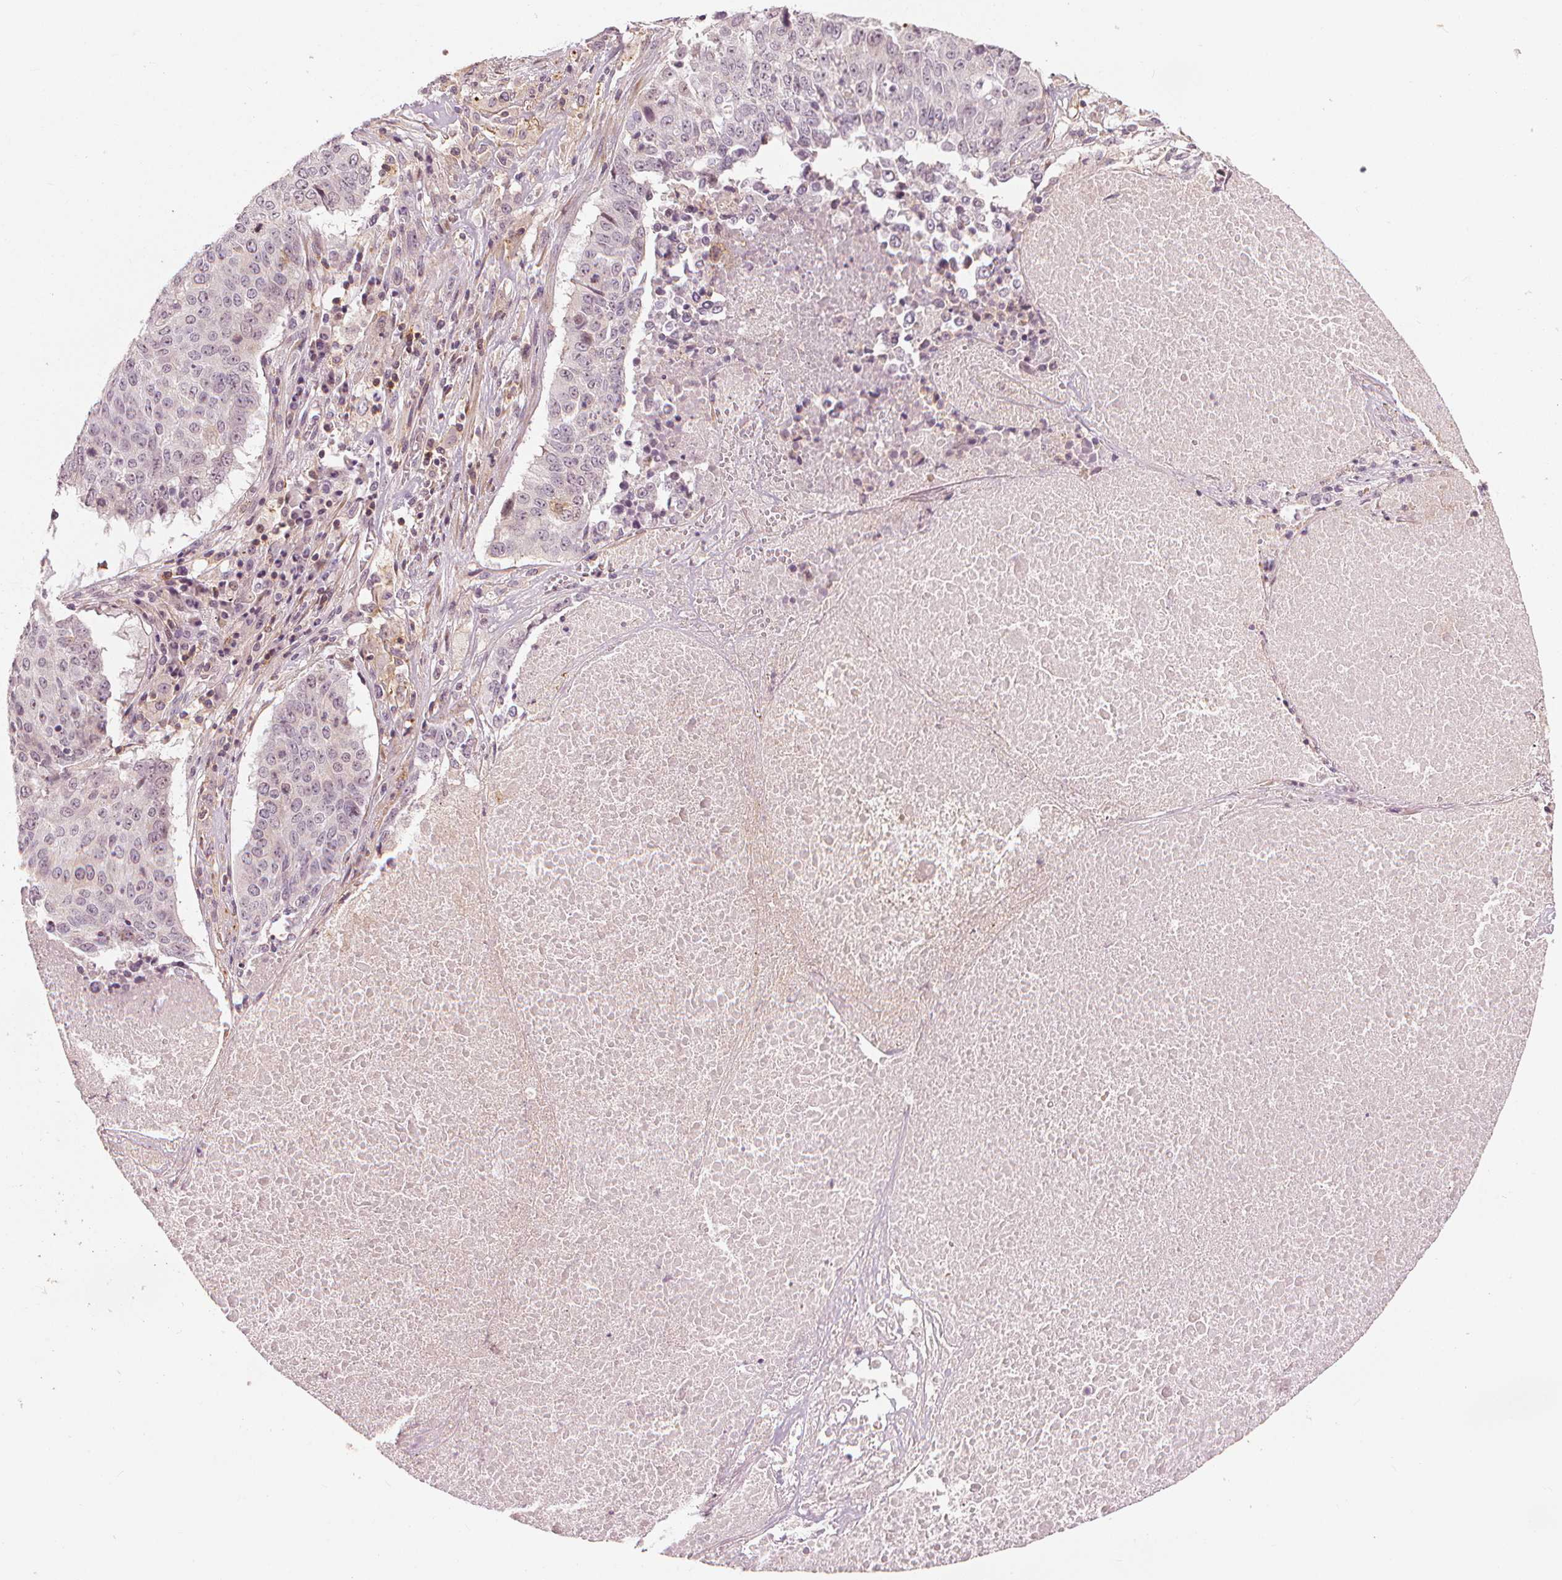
{"staining": {"intensity": "negative", "quantity": "none", "location": "none"}, "tissue": "lung cancer", "cell_type": "Tumor cells", "image_type": "cancer", "snomed": [{"axis": "morphology", "description": "Normal tissue, NOS"}, {"axis": "morphology", "description": "Squamous cell carcinoma, NOS"}, {"axis": "topography", "description": "Bronchus"}, {"axis": "topography", "description": "Lung"}], "caption": "Tumor cells are negative for brown protein staining in squamous cell carcinoma (lung).", "gene": "SLC34A1", "patient": {"sex": "male", "age": 64}}